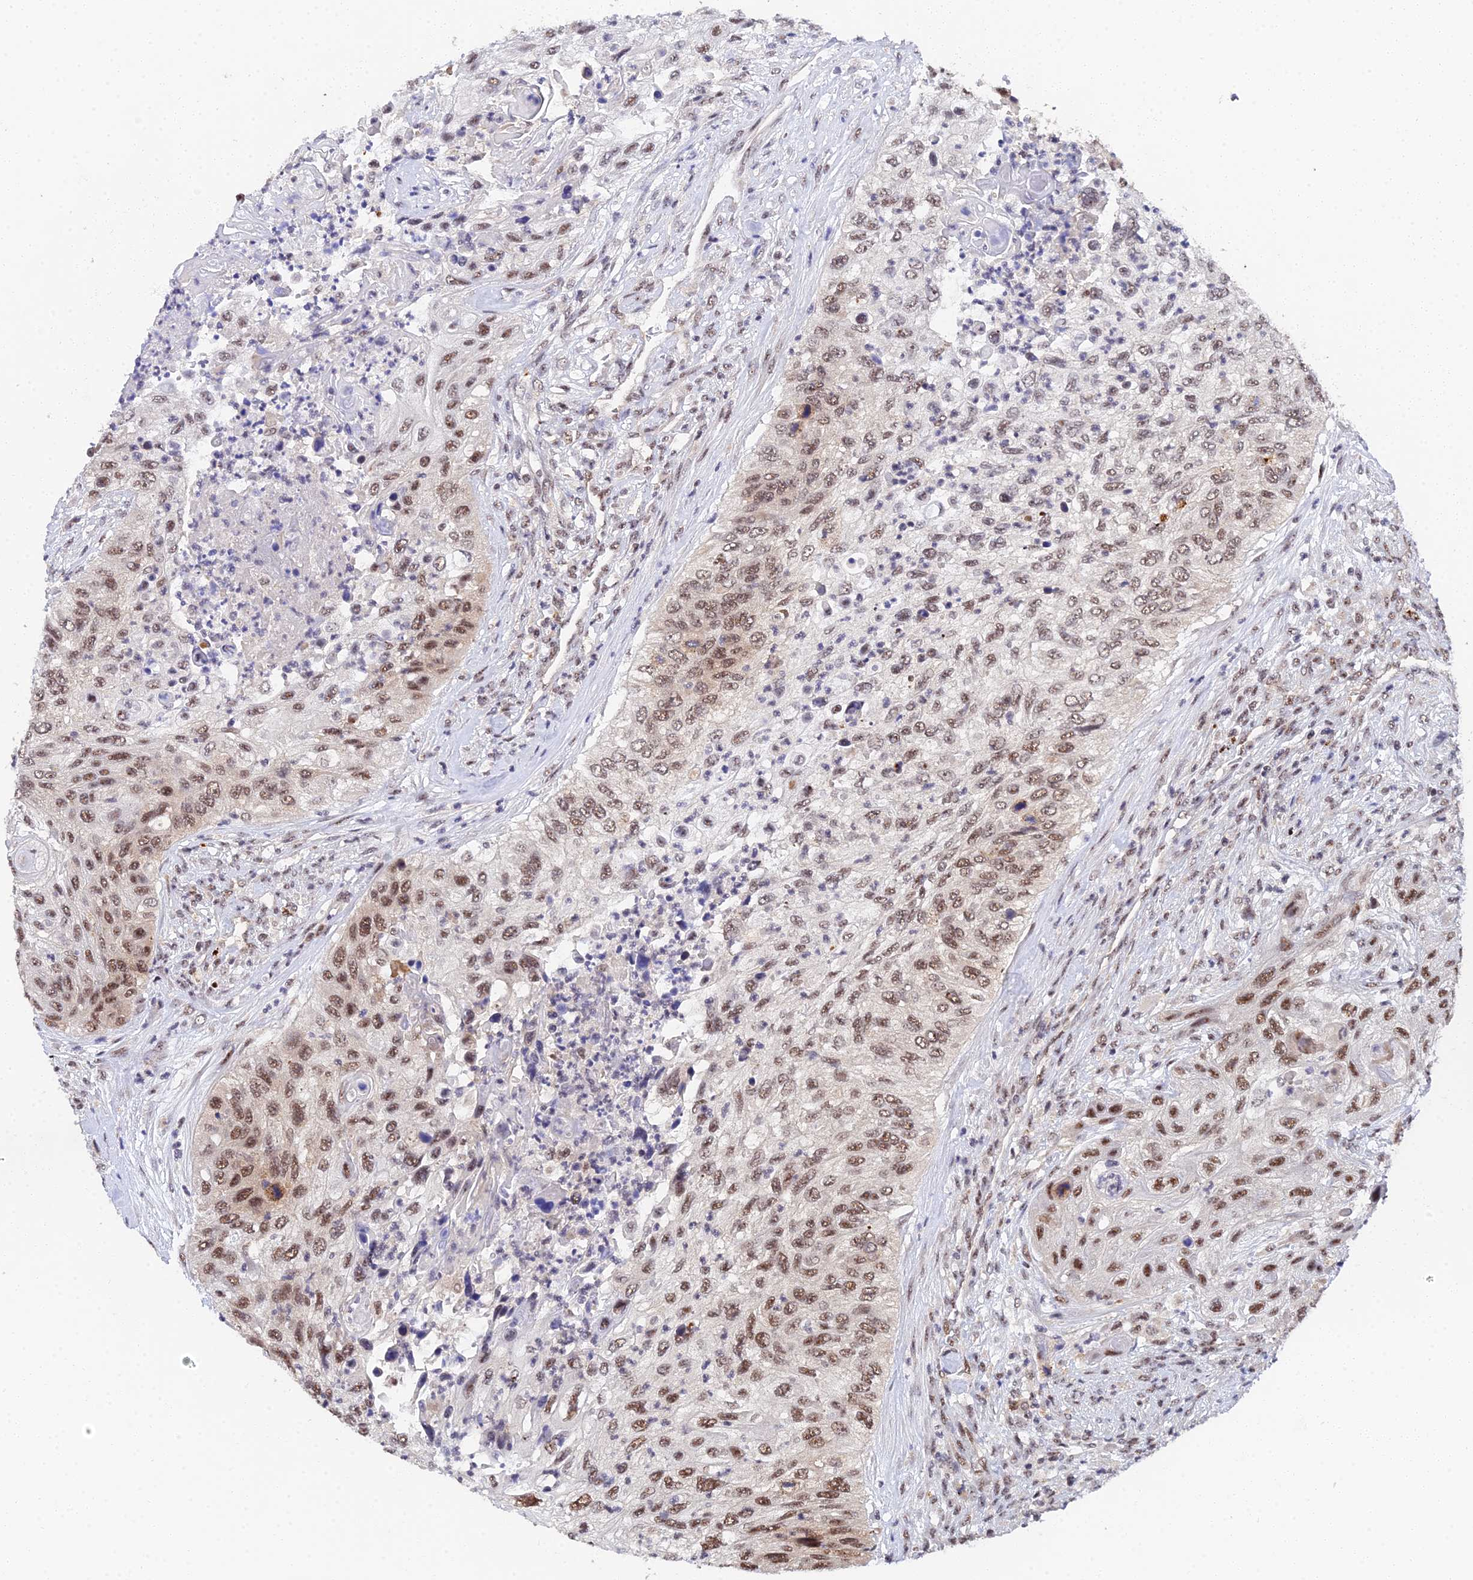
{"staining": {"intensity": "moderate", "quantity": ">75%", "location": "nuclear"}, "tissue": "urothelial cancer", "cell_type": "Tumor cells", "image_type": "cancer", "snomed": [{"axis": "morphology", "description": "Urothelial carcinoma, High grade"}, {"axis": "topography", "description": "Urinary bladder"}], "caption": "DAB (3,3'-diaminobenzidine) immunohistochemical staining of urothelial cancer displays moderate nuclear protein staining in approximately >75% of tumor cells. The protein of interest is stained brown, and the nuclei are stained in blue (DAB (3,3'-diaminobenzidine) IHC with brightfield microscopy, high magnification).", "gene": "MAGOHB", "patient": {"sex": "female", "age": 60}}